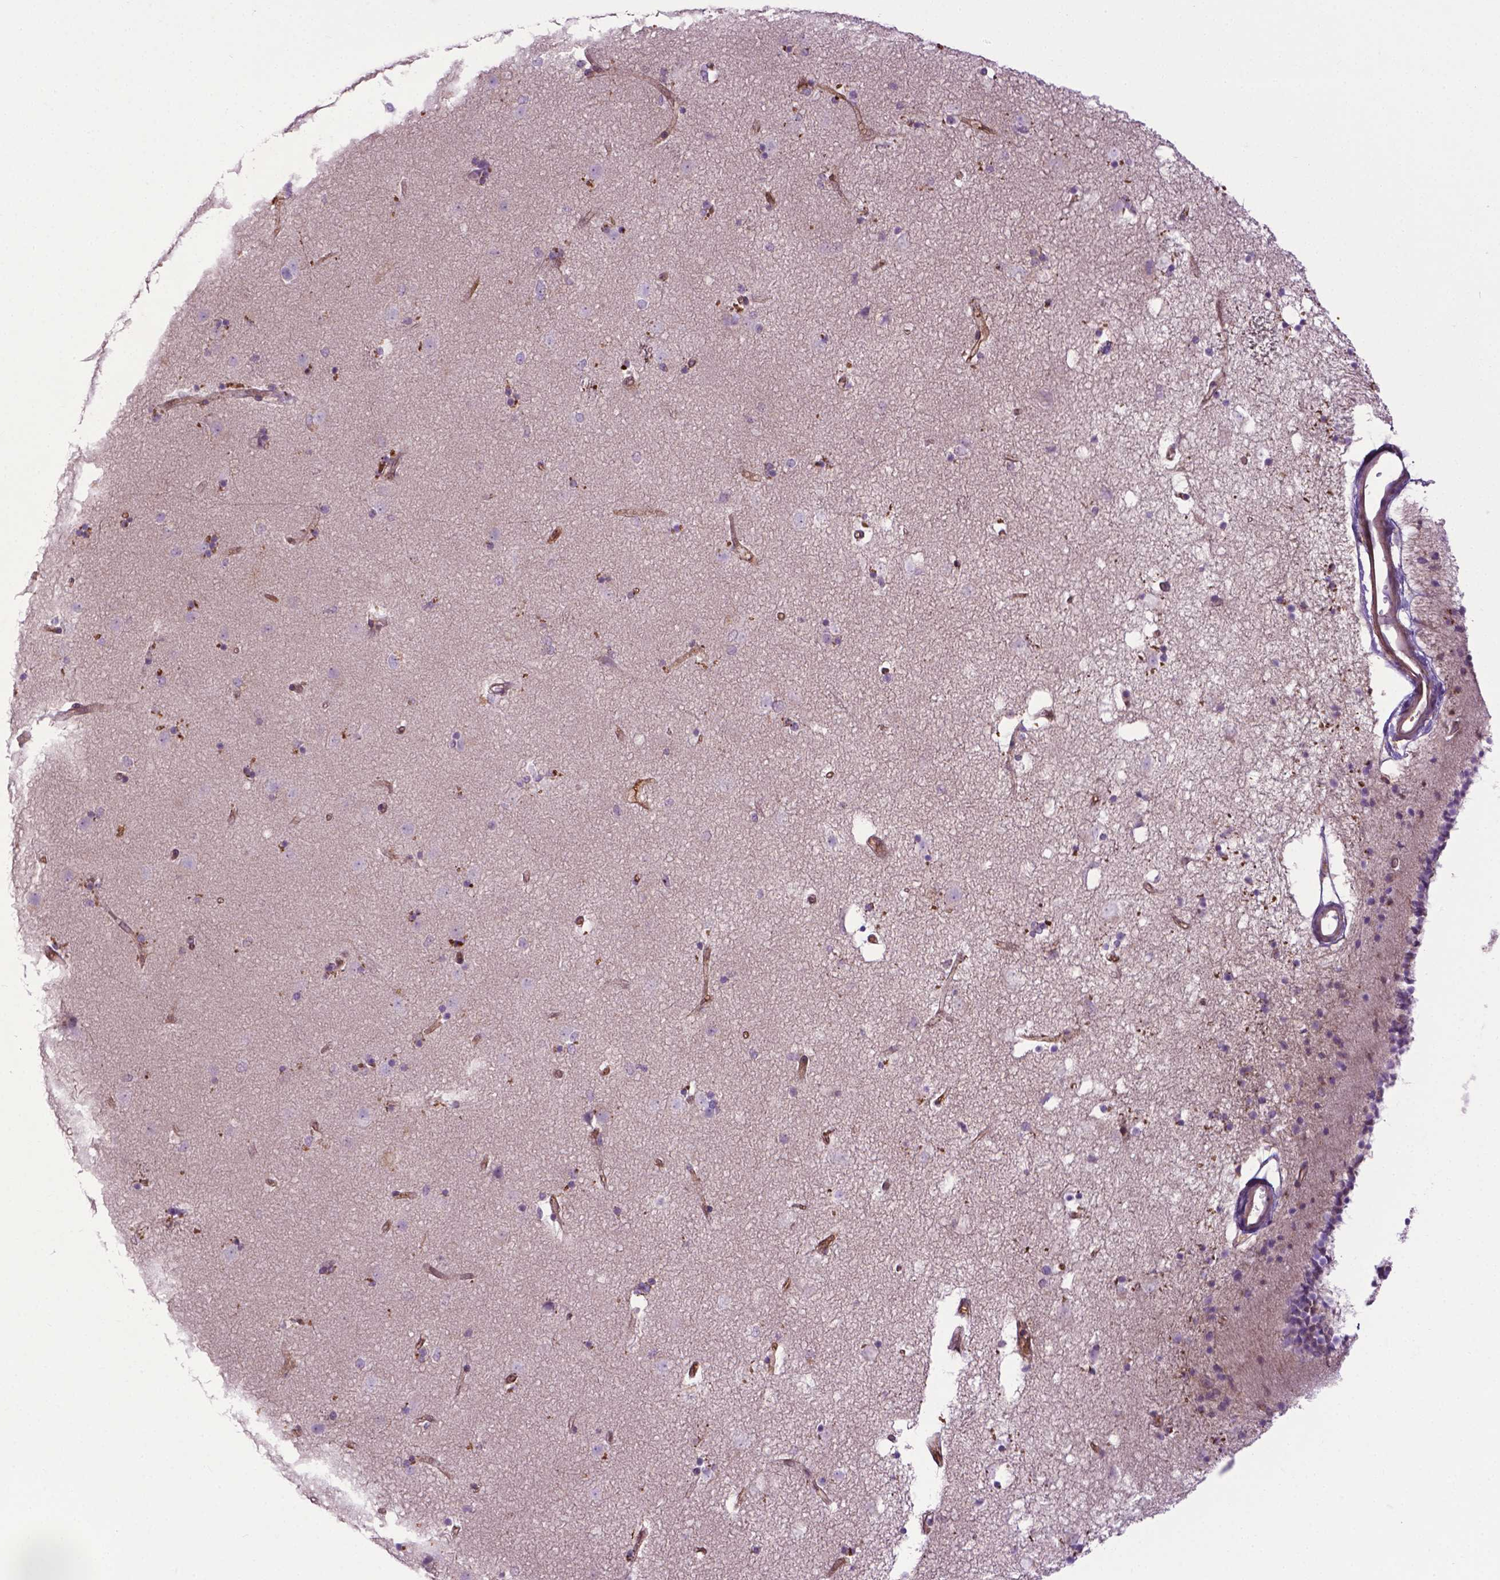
{"staining": {"intensity": "negative", "quantity": "none", "location": "none"}, "tissue": "caudate", "cell_type": "Glial cells", "image_type": "normal", "snomed": [{"axis": "morphology", "description": "Normal tissue, NOS"}, {"axis": "topography", "description": "Lateral ventricle wall"}], "caption": "This is an immunohistochemistry histopathology image of unremarkable caudate. There is no expression in glial cells.", "gene": "SPECC1L", "patient": {"sex": "female", "age": 71}}